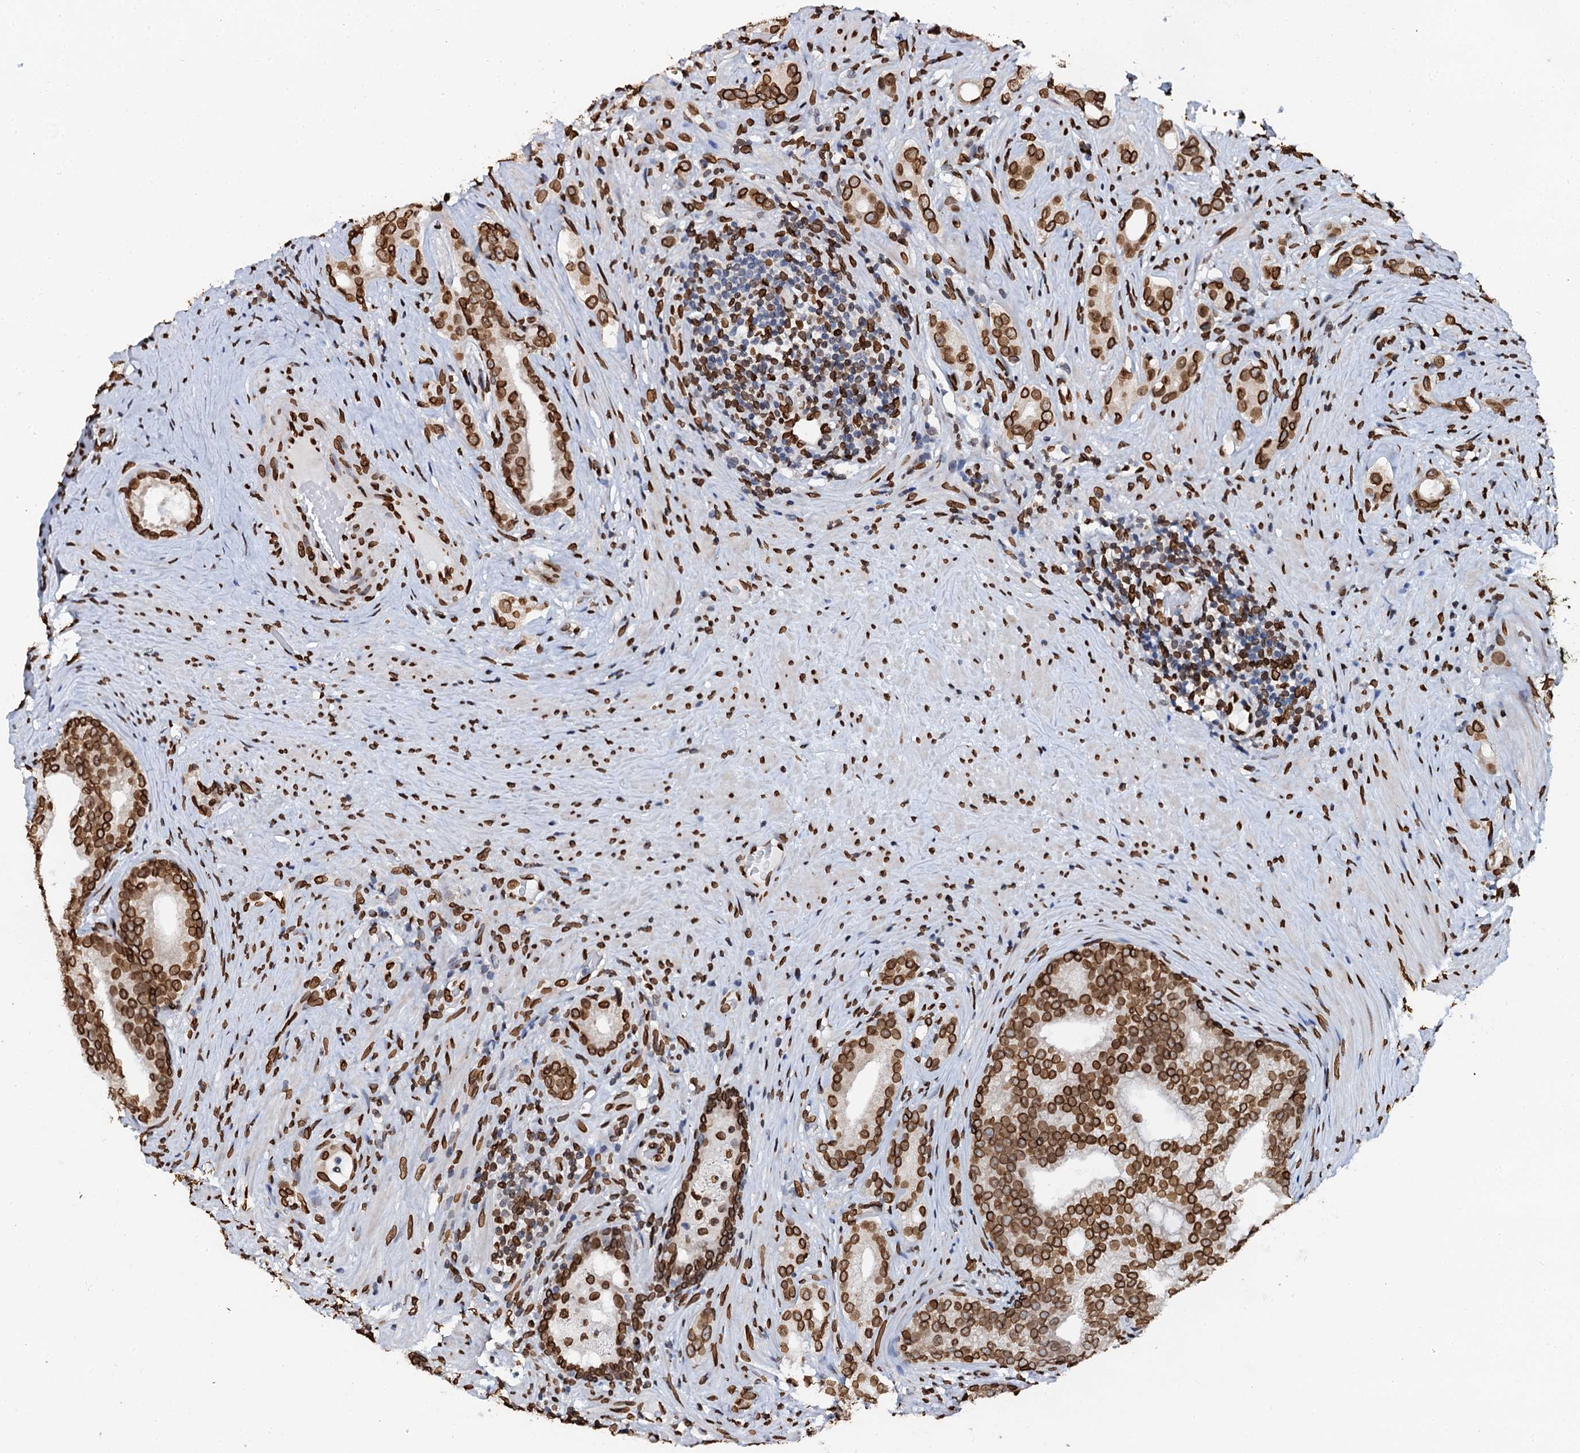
{"staining": {"intensity": "strong", "quantity": ">75%", "location": "cytoplasmic/membranous,nuclear"}, "tissue": "prostate cancer", "cell_type": "Tumor cells", "image_type": "cancer", "snomed": [{"axis": "morphology", "description": "Adenocarcinoma, Low grade"}, {"axis": "topography", "description": "Prostate"}], "caption": "Adenocarcinoma (low-grade) (prostate) stained with a brown dye exhibits strong cytoplasmic/membranous and nuclear positive expression in about >75% of tumor cells.", "gene": "KATNAL2", "patient": {"sex": "male", "age": 71}}